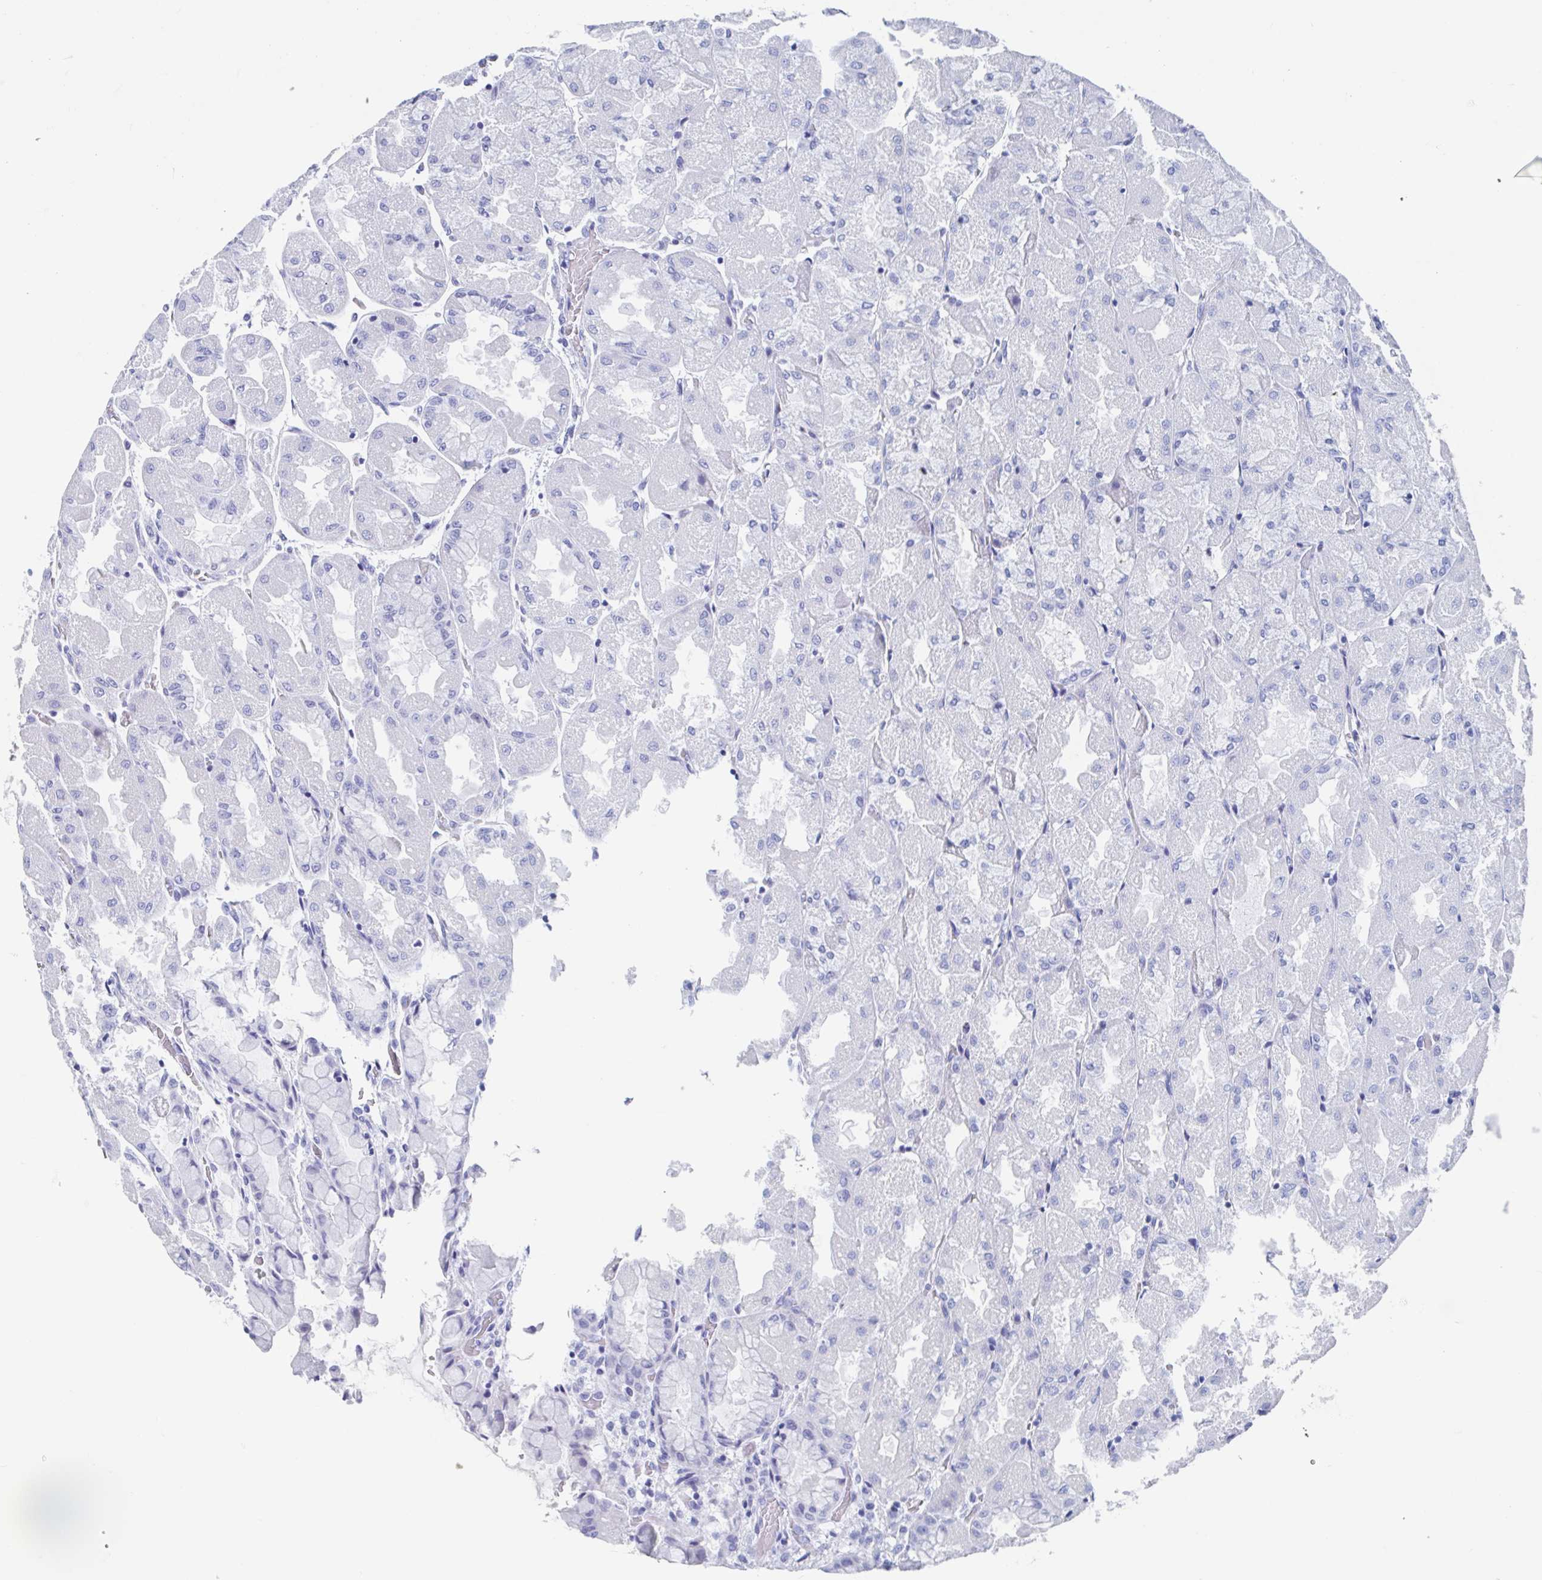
{"staining": {"intensity": "negative", "quantity": "none", "location": "none"}, "tissue": "stomach", "cell_type": "Glandular cells", "image_type": "normal", "snomed": [{"axis": "morphology", "description": "Normal tissue, NOS"}, {"axis": "topography", "description": "Stomach"}], "caption": "IHC histopathology image of normal stomach: stomach stained with DAB exhibits no significant protein positivity in glandular cells.", "gene": "C10orf53", "patient": {"sex": "female", "age": 61}}